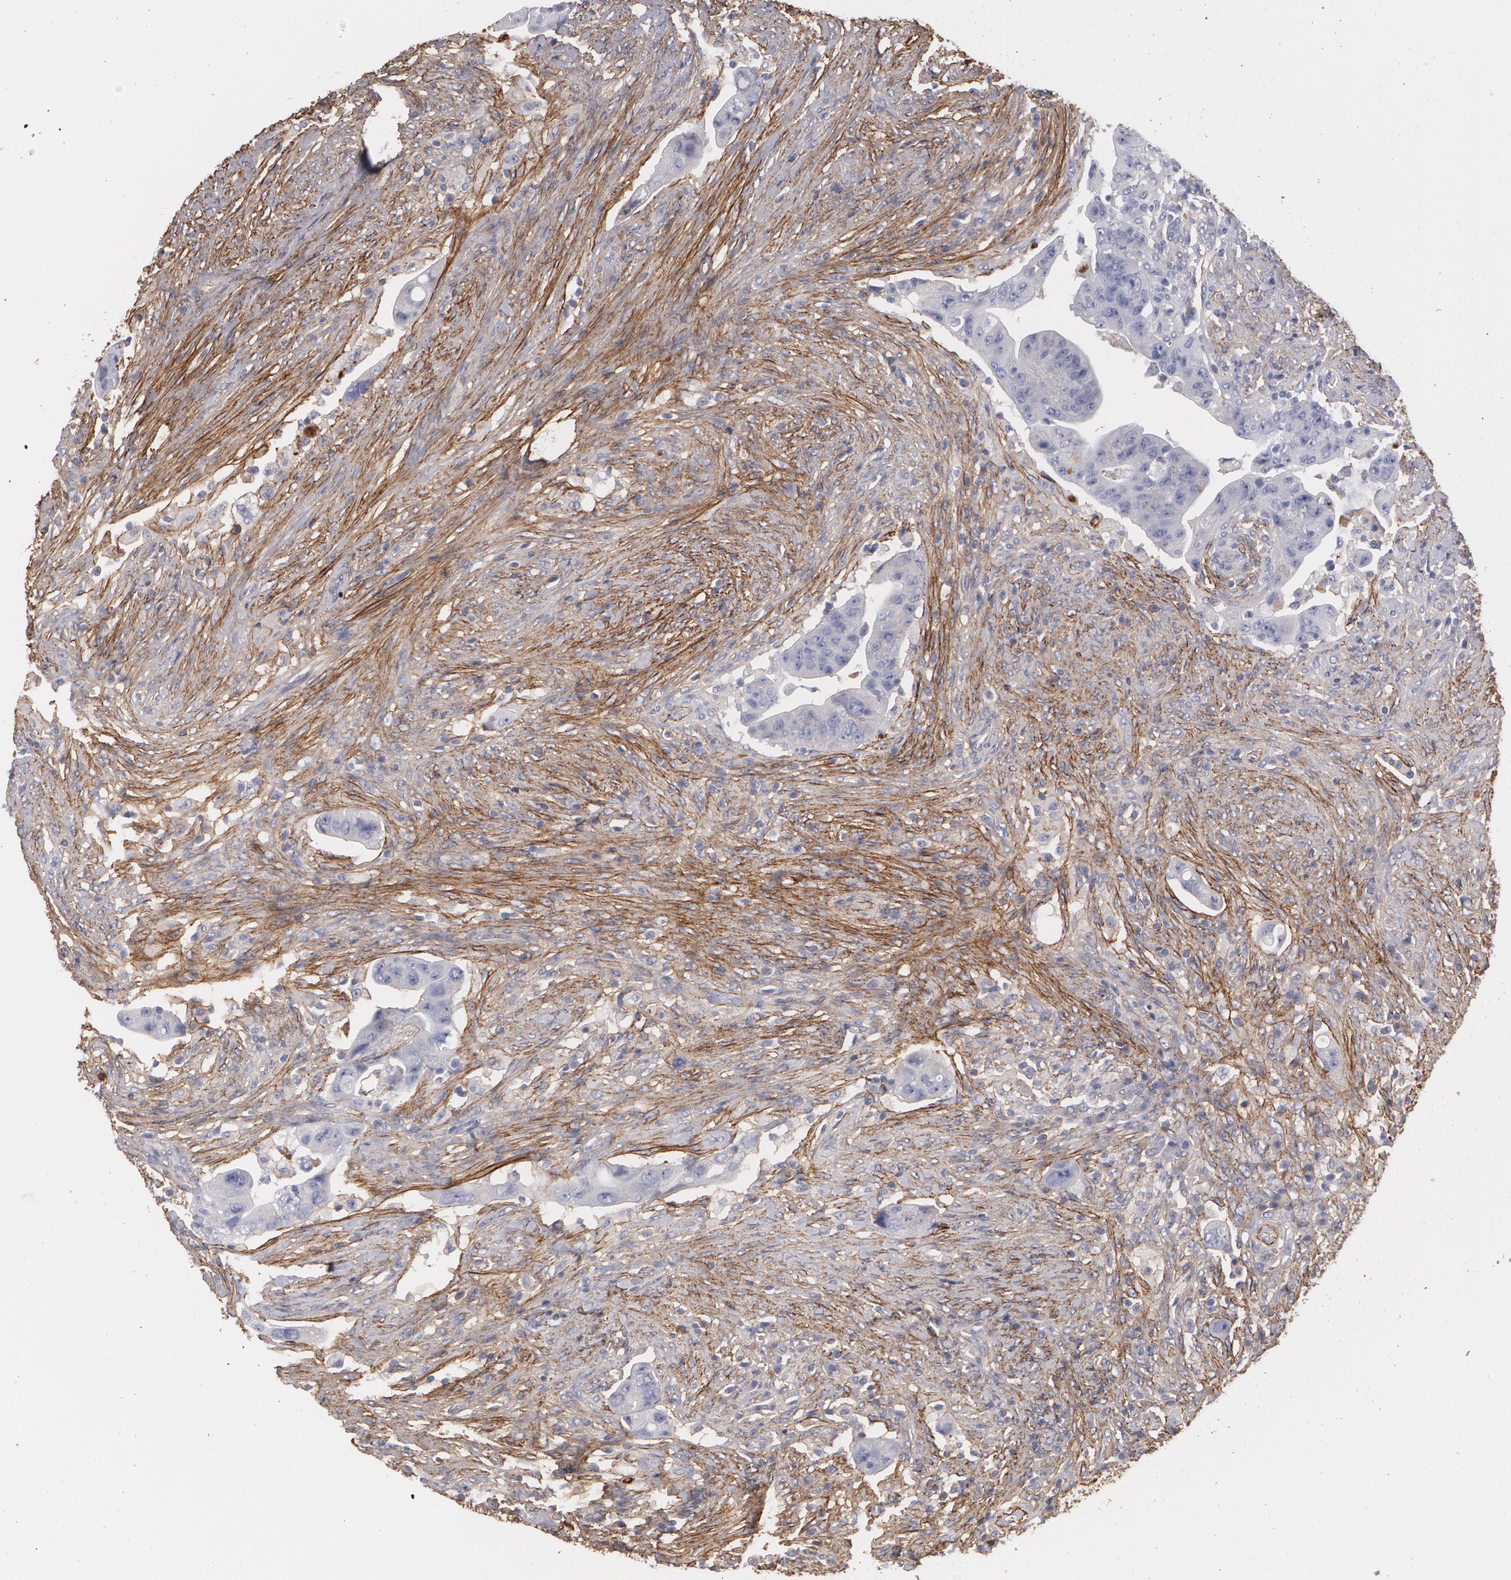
{"staining": {"intensity": "negative", "quantity": "none", "location": "none"}, "tissue": "colorectal cancer", "cell_type": "Tumor cells", "image_type": "cancer", "snomed": [{"axis": "morphology", "description": "Adenocarcinoma, NOS"}, {"axis": "topography", "description": "Rectum"}], "caption": "Human colorectal adenocarcinoma stained for a protein using immunohistochemistry demonstrates no positivity in tumor cells.", "gene": "FBLN1", "patient": {"sex": "female", "age": 71}}